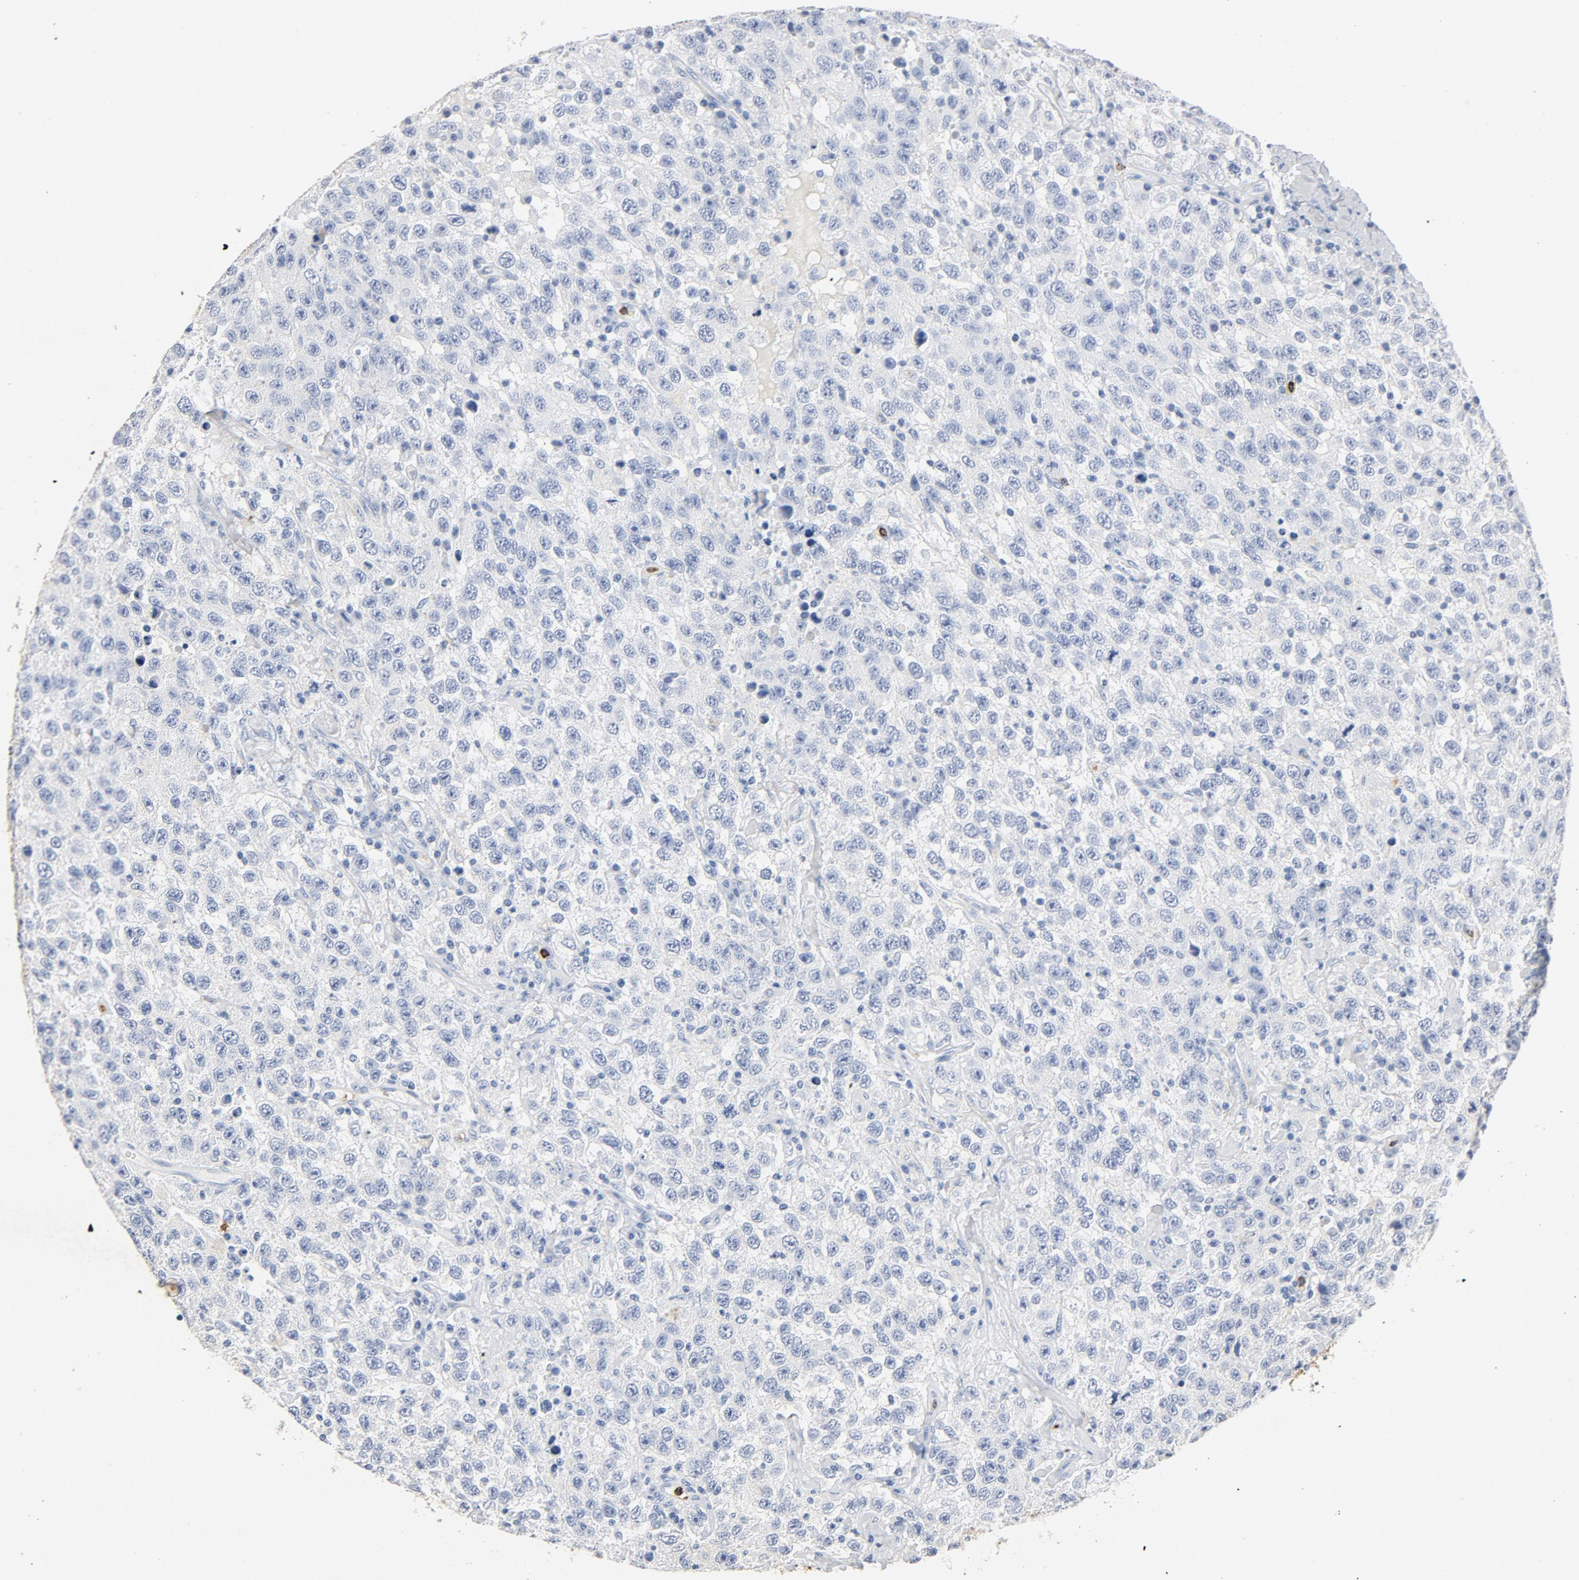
{"staining": {"intensity": "negative", "quantity": "none", "location": "none"}, "tissue": "testis cancer", "cell_type": "Tumor cells", "image_type": "cancer", "snomed": [{"axis": "morphology", "description": "Seminoma, NOS"}, {"axis": "topography", "description": "Testis"}], "caption": "A high-resolution micrograph shows IHC staining of testis seminoma, which displays no significant positivity in tumor cells. Brightfield microscopy of immunohistochemistry stained with DAB (3,3'-diaminobenzidine) (brown) and hematoxylin (blue), captured at high magnification.", "gene": "PTPRB", "patient": {"sex": "male", "age": 41}}